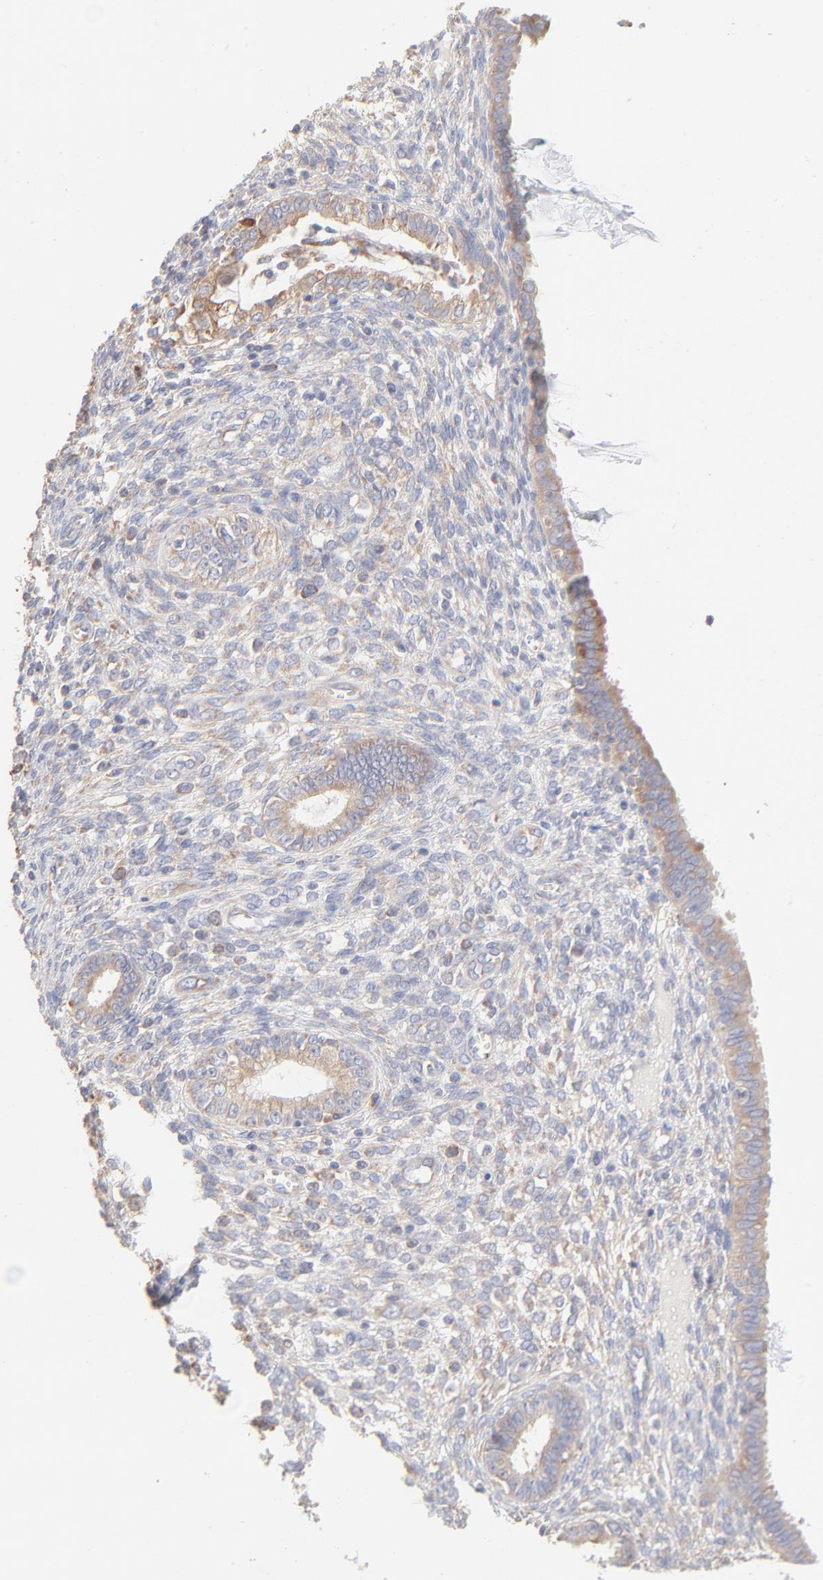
{"staining": {"intensity": "negative", "quantity": "none", "location": "none"}, "tissue": "endometrium", "cell_type": "Cells in endometrial stroma", "image_type": "normal", "snomed": [{"axis": "morphology", "description": "Normal tissue, NOS"}, {"axis": "topography", "description": "Endometrium"}], "caption": "Immunohistochemistry histopathology image of benign endometrium: endometrium stained with DAB (3,3'-diaminobenzidine) reveals no significant protein expression in cells in endometrial stroma. (IHC, brightfield microscopy, high magnification).", "gene": "RPS21", "patient": {"sex": "female", "age": 72}}